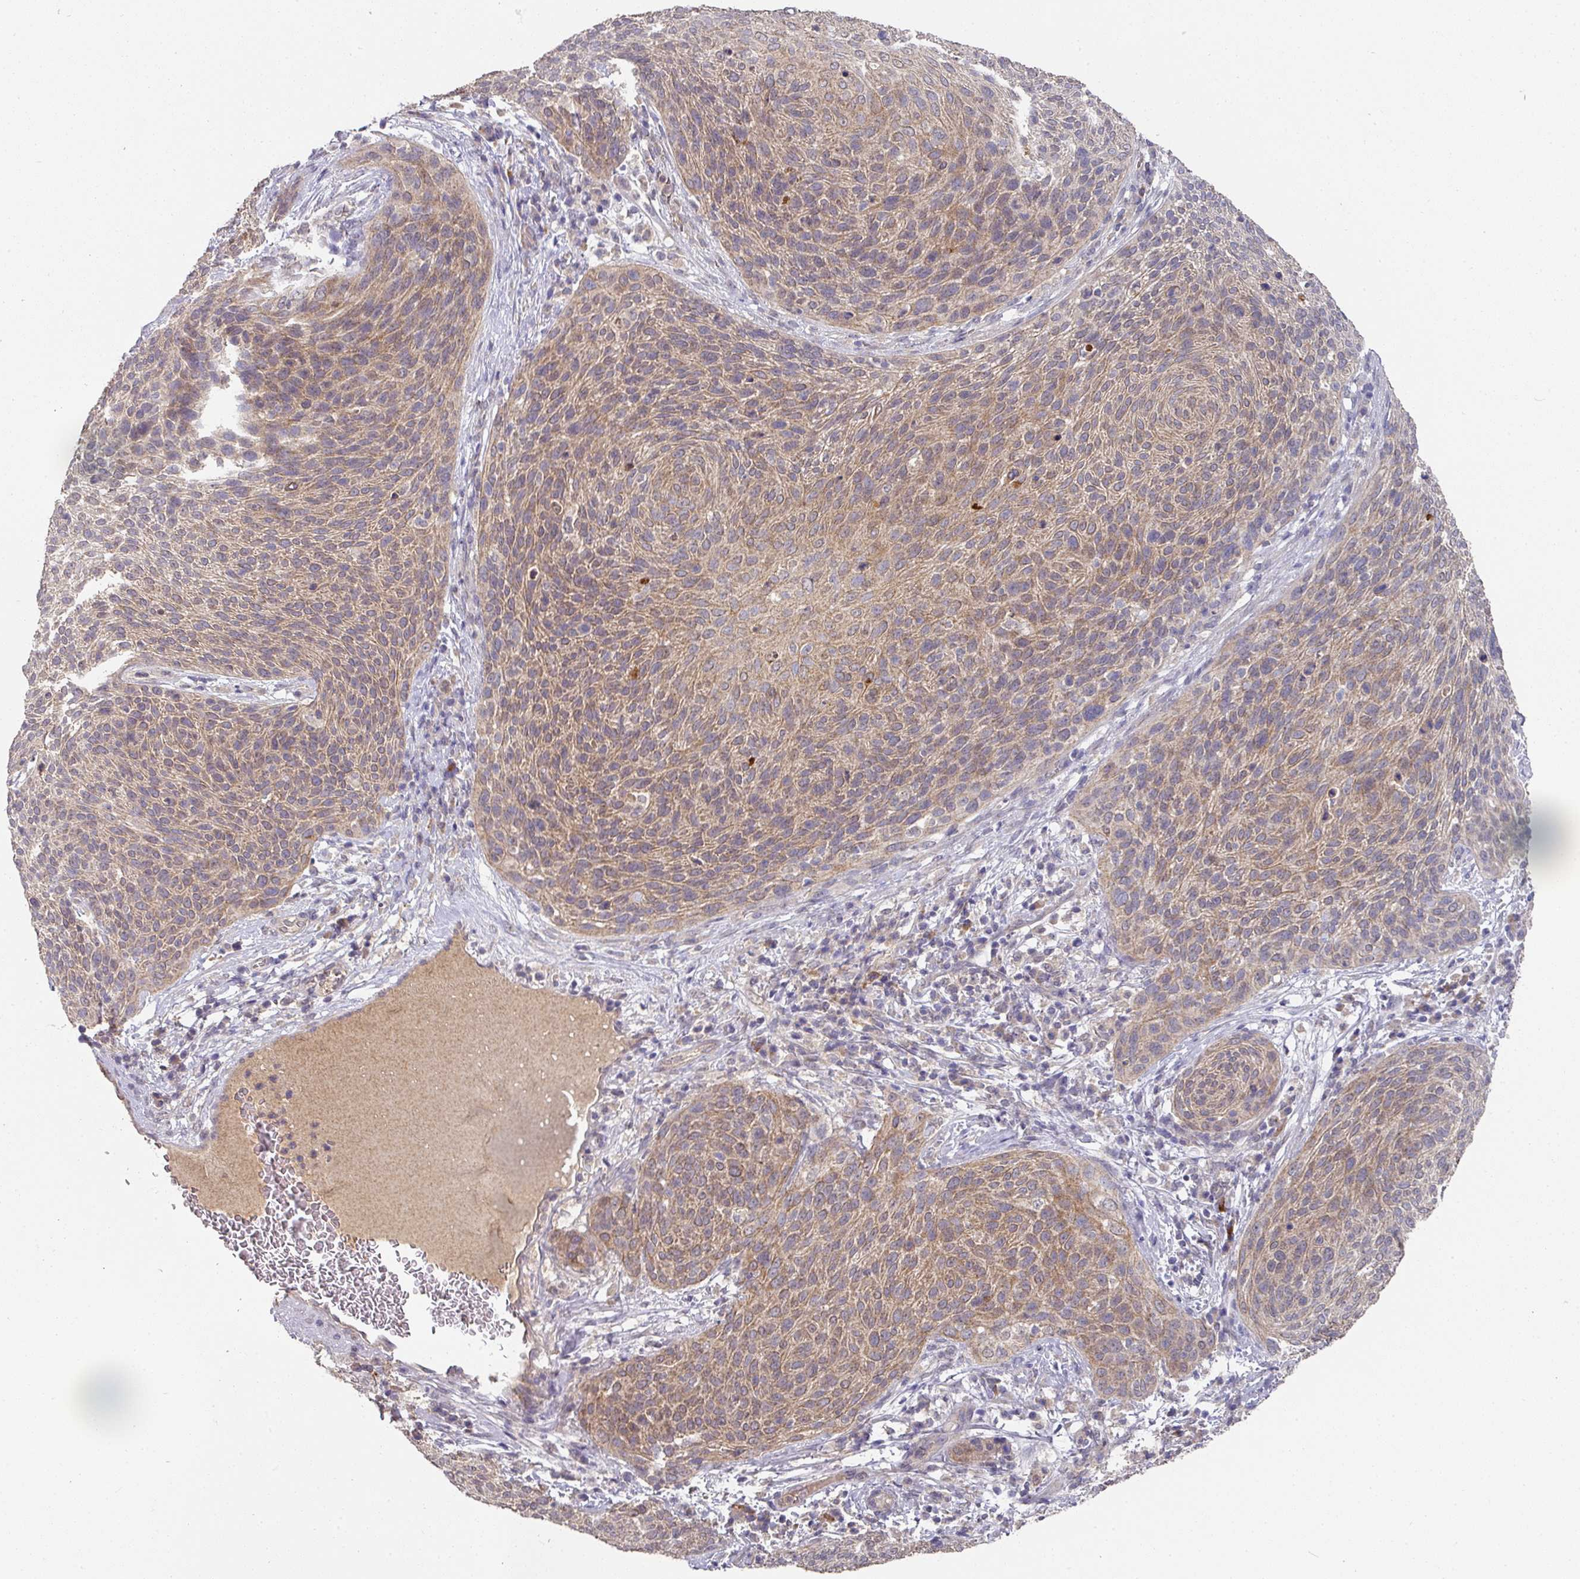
{"staining": {"intensity": "moderate", "quantity": "25%-75%", "location": "cytoplasmic/membranous"}, "tissue": "cervical cancer", "cell_type": "Tumor cells", "image_type": "cancer", "snomed": [{"axis": "morphology", "description": "Squamous cell carcinoma, NOS"}, {"axis": "topography", "description": "Cervix"}], "caption": "Human squamous cell carcinoma (cervical) stained with a brown dye exhibits moderate cytoplasmic/membranous positive positivity in approximately 25%-75% of tumor cells.", "gene": "EXTL3", "patient": {"sex": "female", "age": 31}}